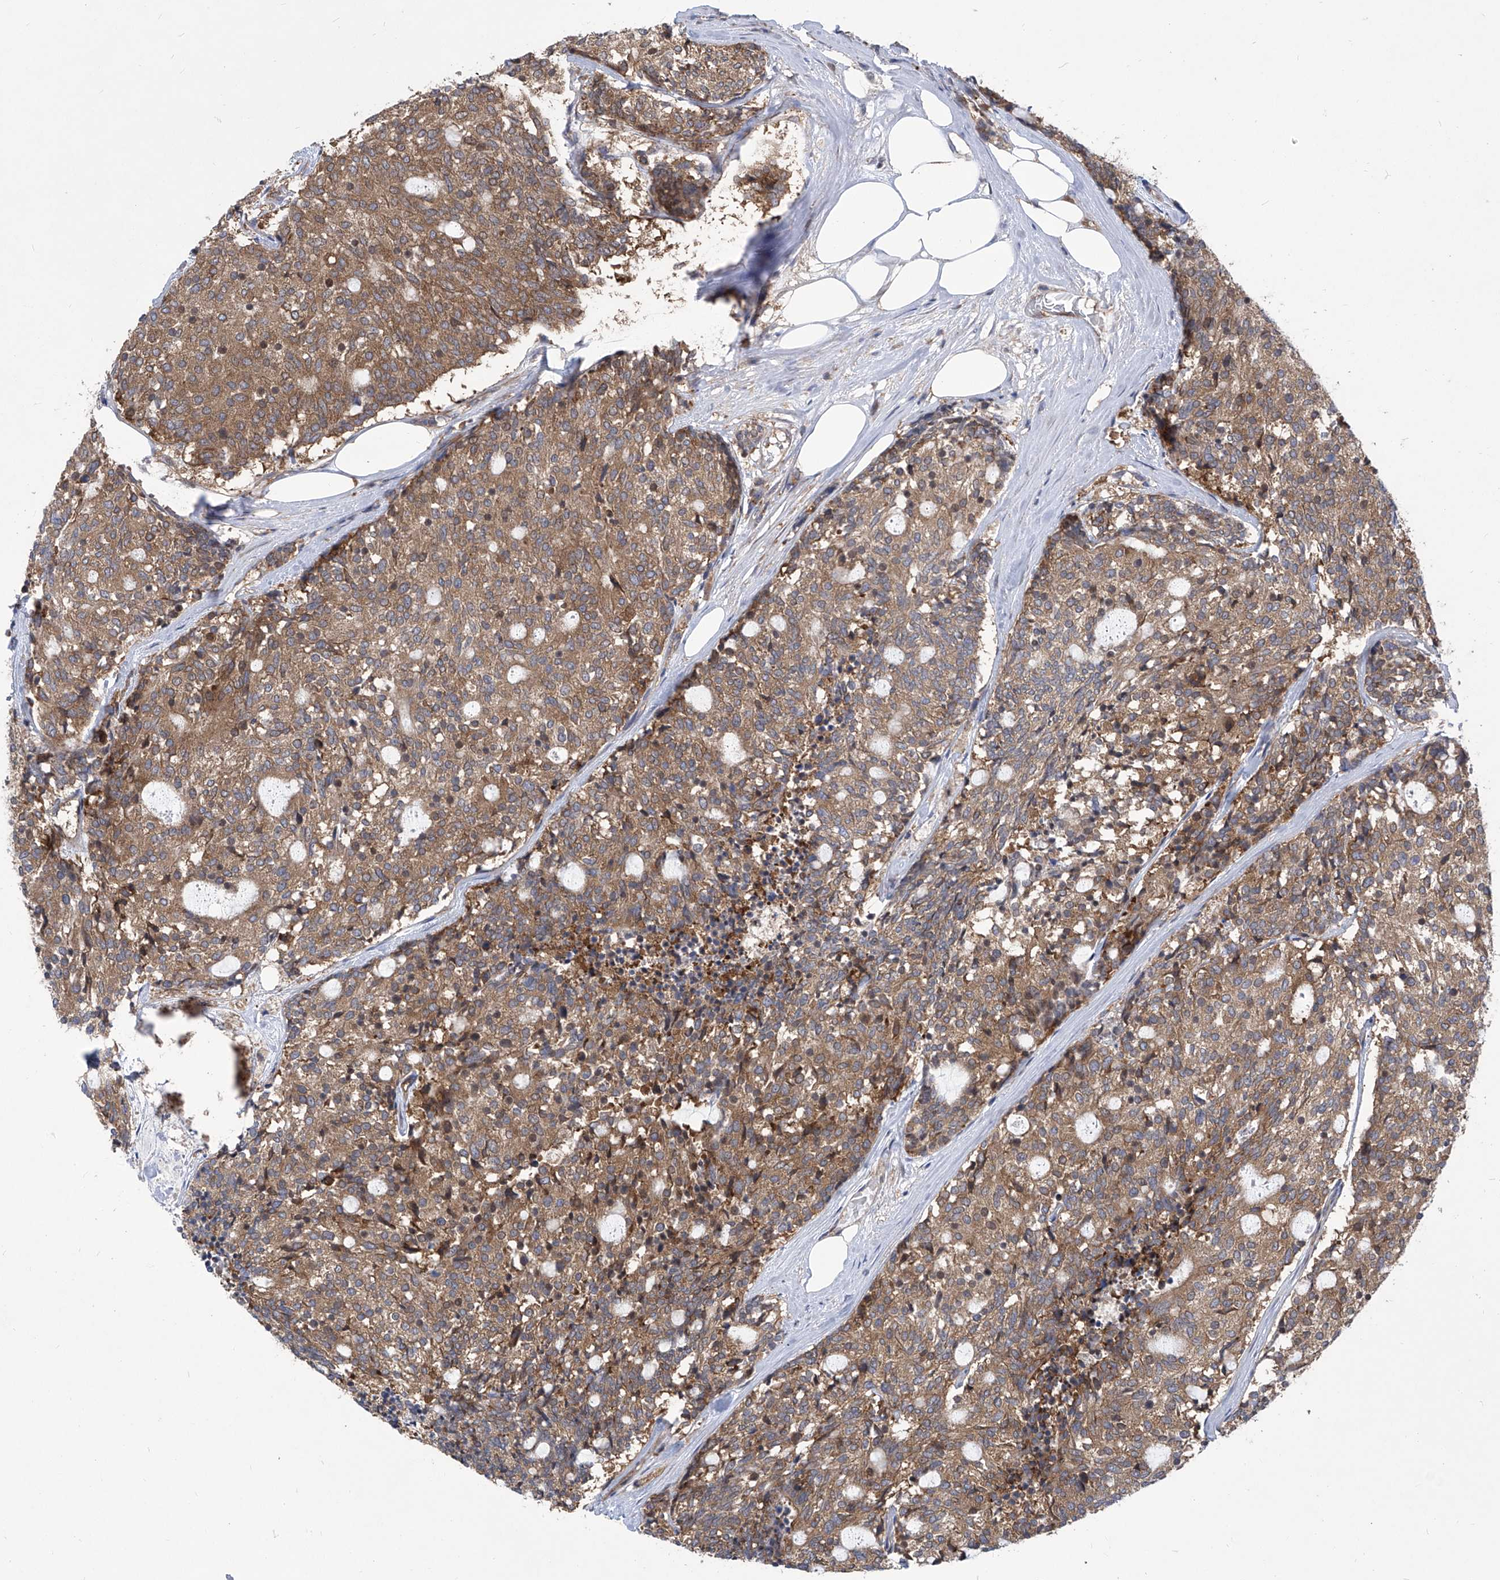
{"staining": {"intensity": "moderate", "quantity": ">75%", "location": "cytoplasmic/membranous"}, "tissue": "carcinoid", "cell_type": "Tumor cells", "image_type": "cancer", "snomed": [{"axis": "morphology", "description": "Carcinoid, malignant, NOS"}, {"axis": "topography", "description": "Pancreas"}], "caption": "A histopathology image showing moderate cytoplasmic/membranous staining in approximately >75% of tumor cells in malignant carcinoid, as visualized by brown immunohistochemical staining.", "gene": "EIF3M", "patient": {"sex": "female", "age": 54}}